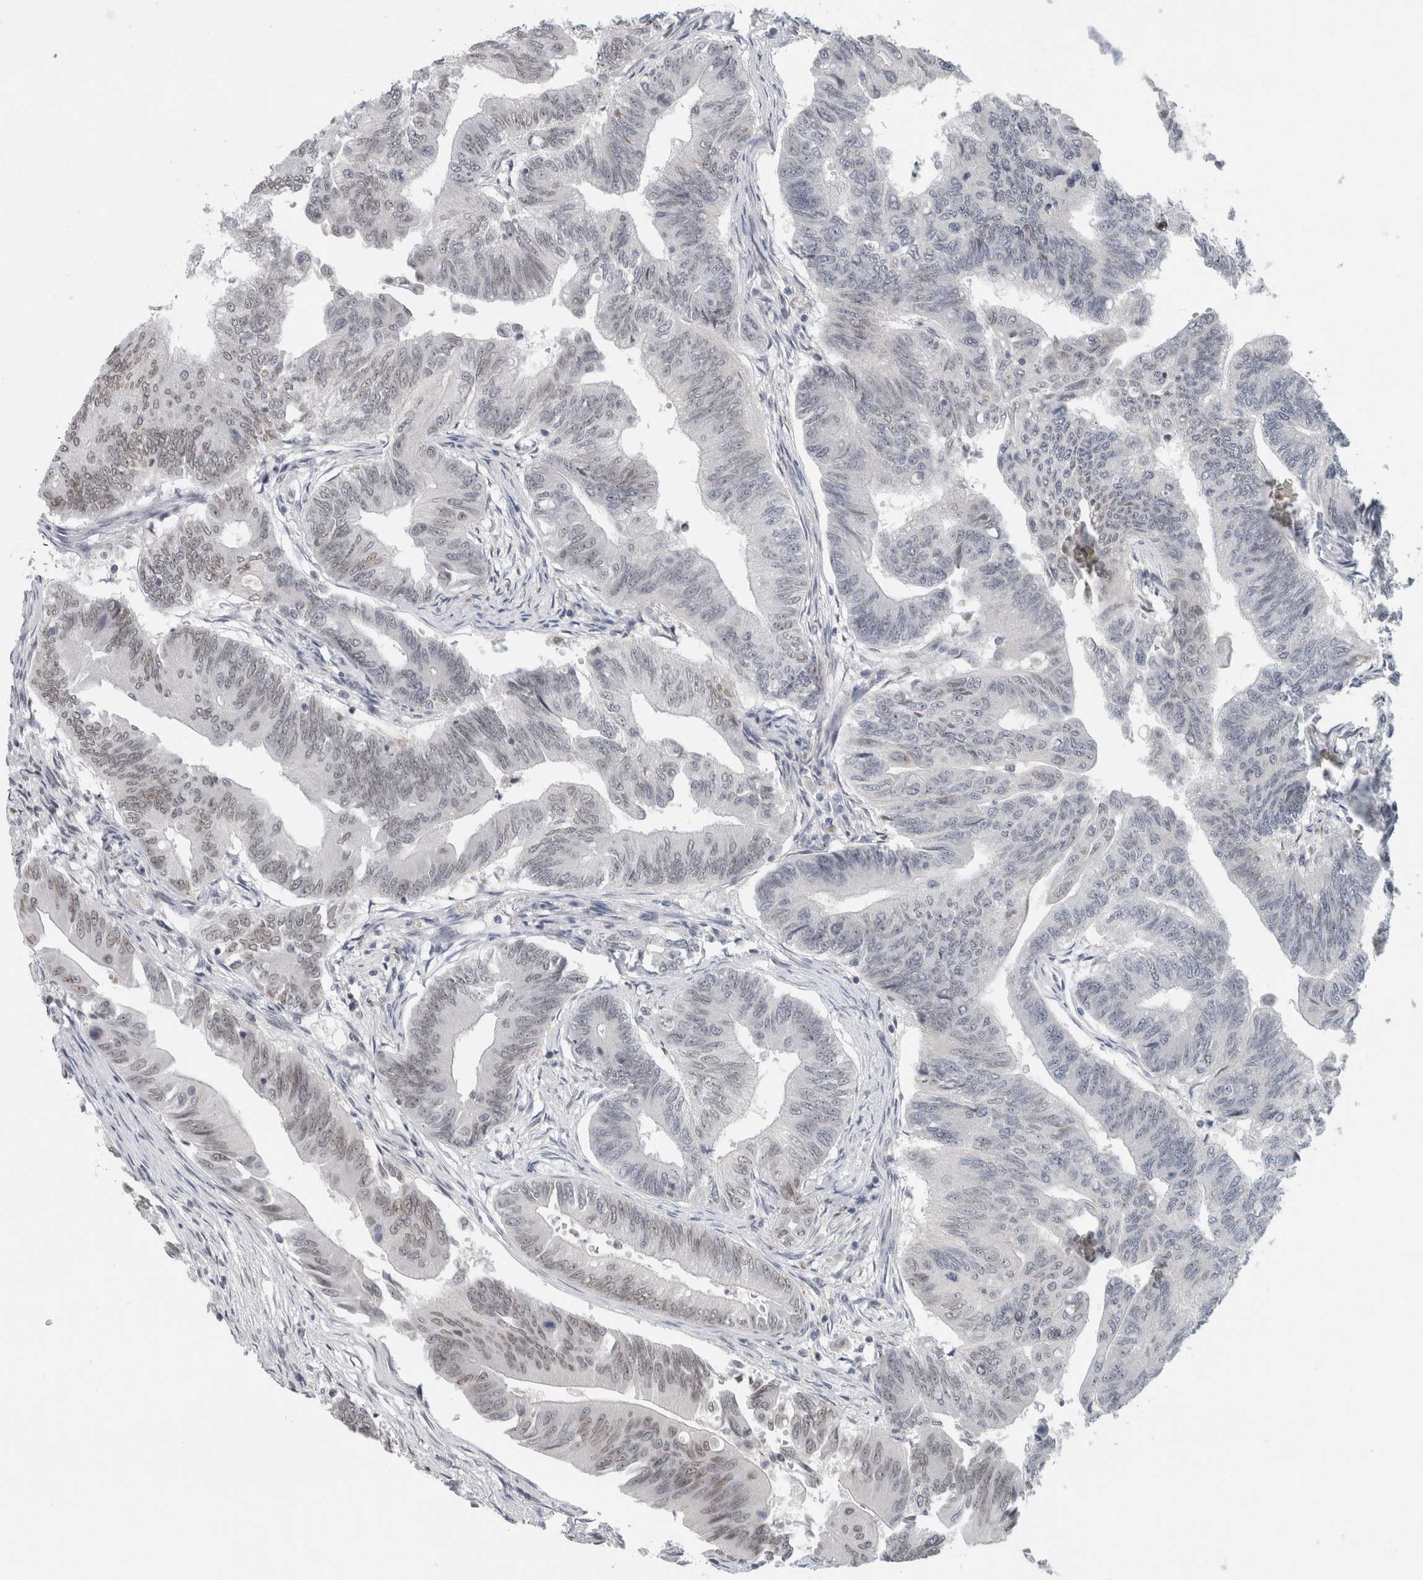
{"staining": {"intensity": "weak", "quantity": "<25%", "location": "cytoplasmic/membranous,nuclear"}, "tissue": "colorectal cancer", "cell_type": "Tumor cells", "image_type": "cancer", "snomed": [{"axis": "morphology", "description": "Adenoma, NOS"}, {"axis": "morphology", "description": "Adenocarcinoma, NOS"}, {"axis": "topography", "description": "Colon"}], "caption": "An image of human colorectal adenoma is negative for staining in tumor cells.", "gene": "ZNF770", "patient": {"sex": "male", "age": 79}}